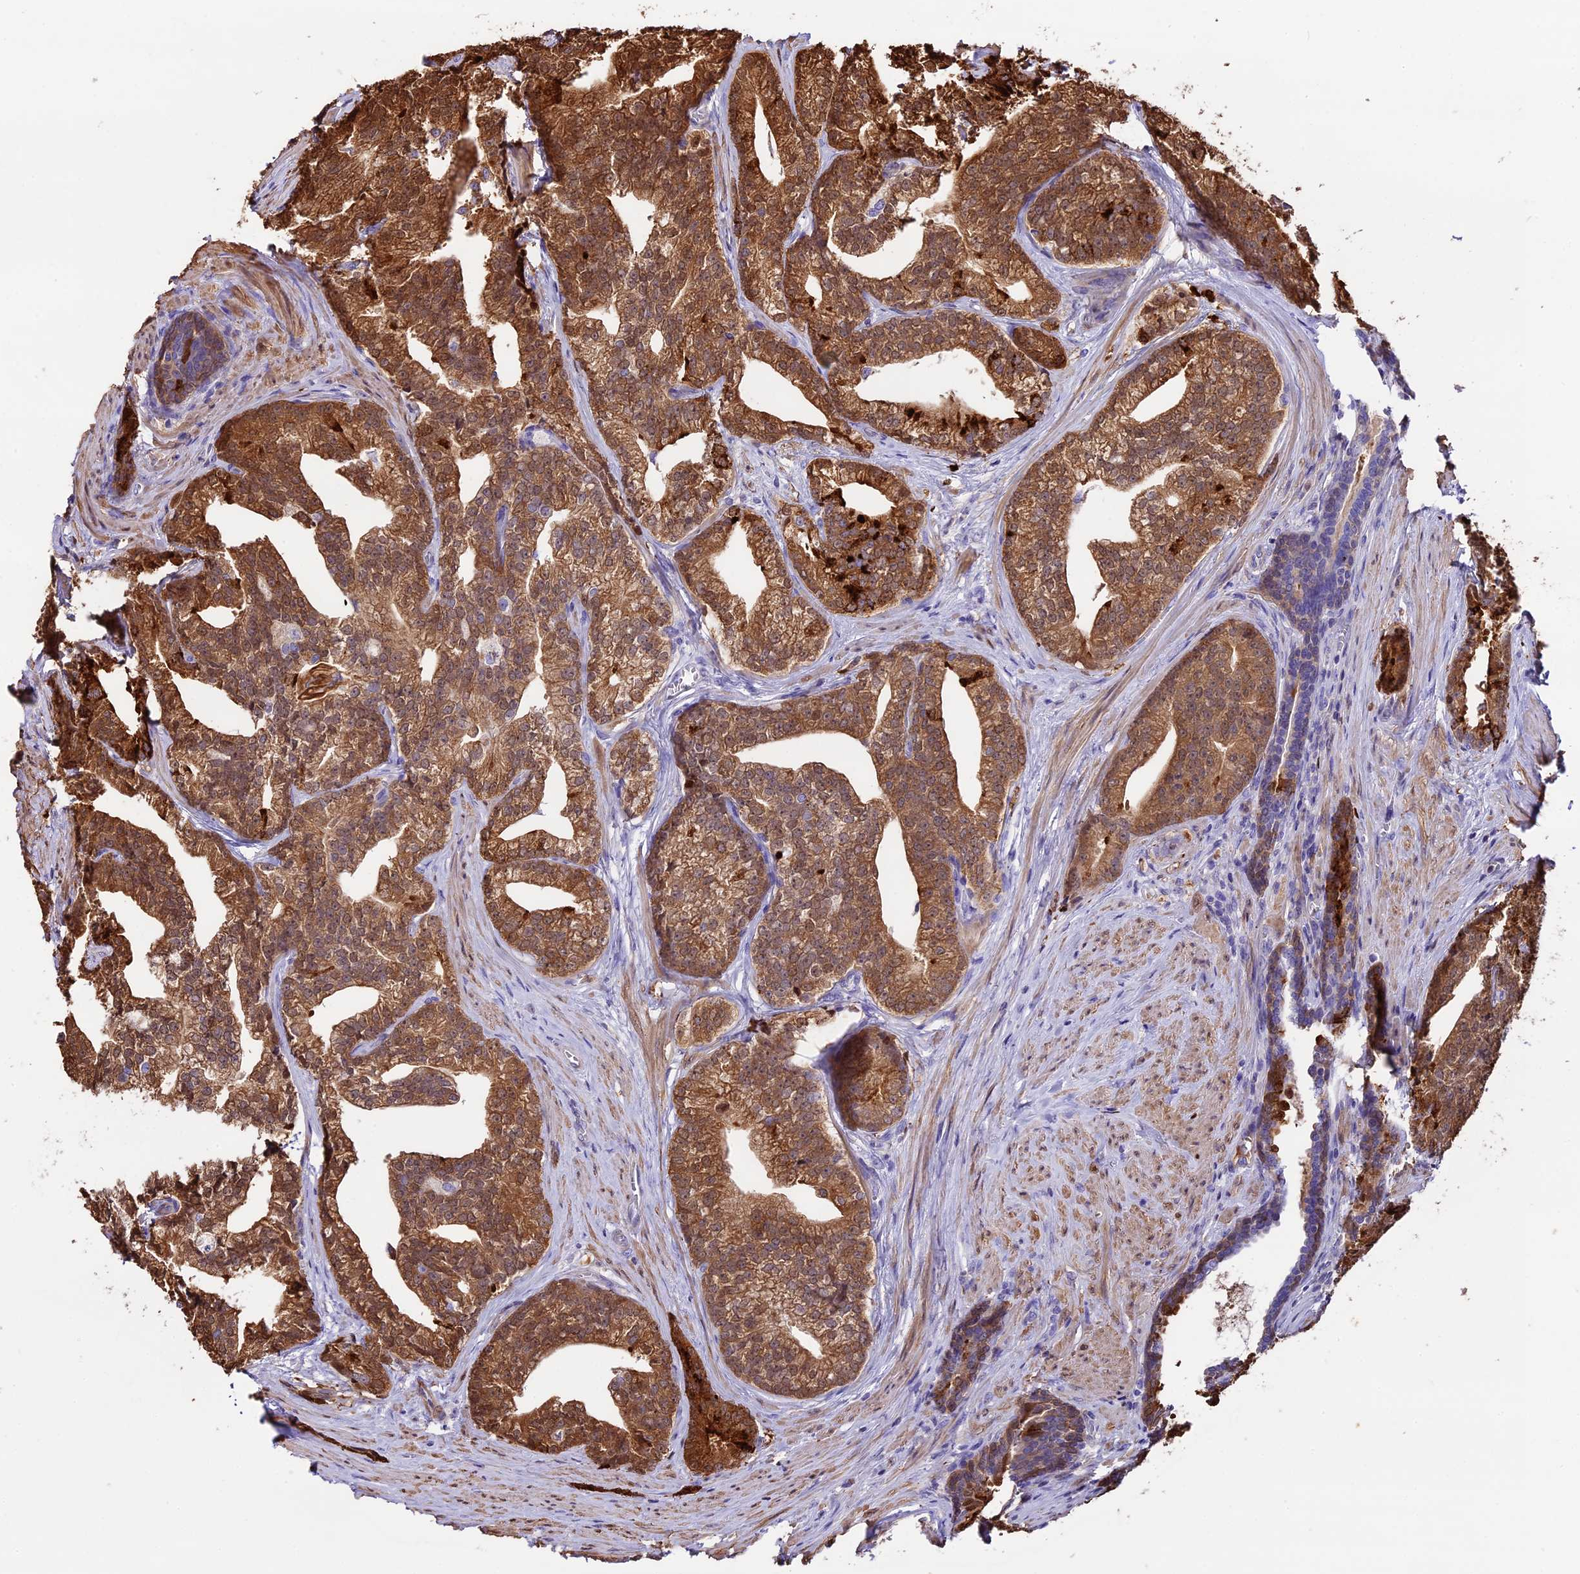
{"staining": {"intensity": "moderate", "quantity": ">75%", "location": "cytoplasmic/membranous,nuclear"}, "tissue": "prostate cancer", "cell_type": "Tumor cells", "image_type": "cancer", "snomed": [{"axis": "morphology", "description": "Adenocarcinoma, Low grade"}, {"axis": "topography", "description": "Prostate"}], "caption": "Prostate low-grade adenocarcinoma was stained to show a protein in brown. There is medium levels of moderate cytoplasmic/membranous and nuclear expression in about >75% of tumor cells.", "gene": "MAP3K7CL", "patient": {"sex": "male", "age": 71}}